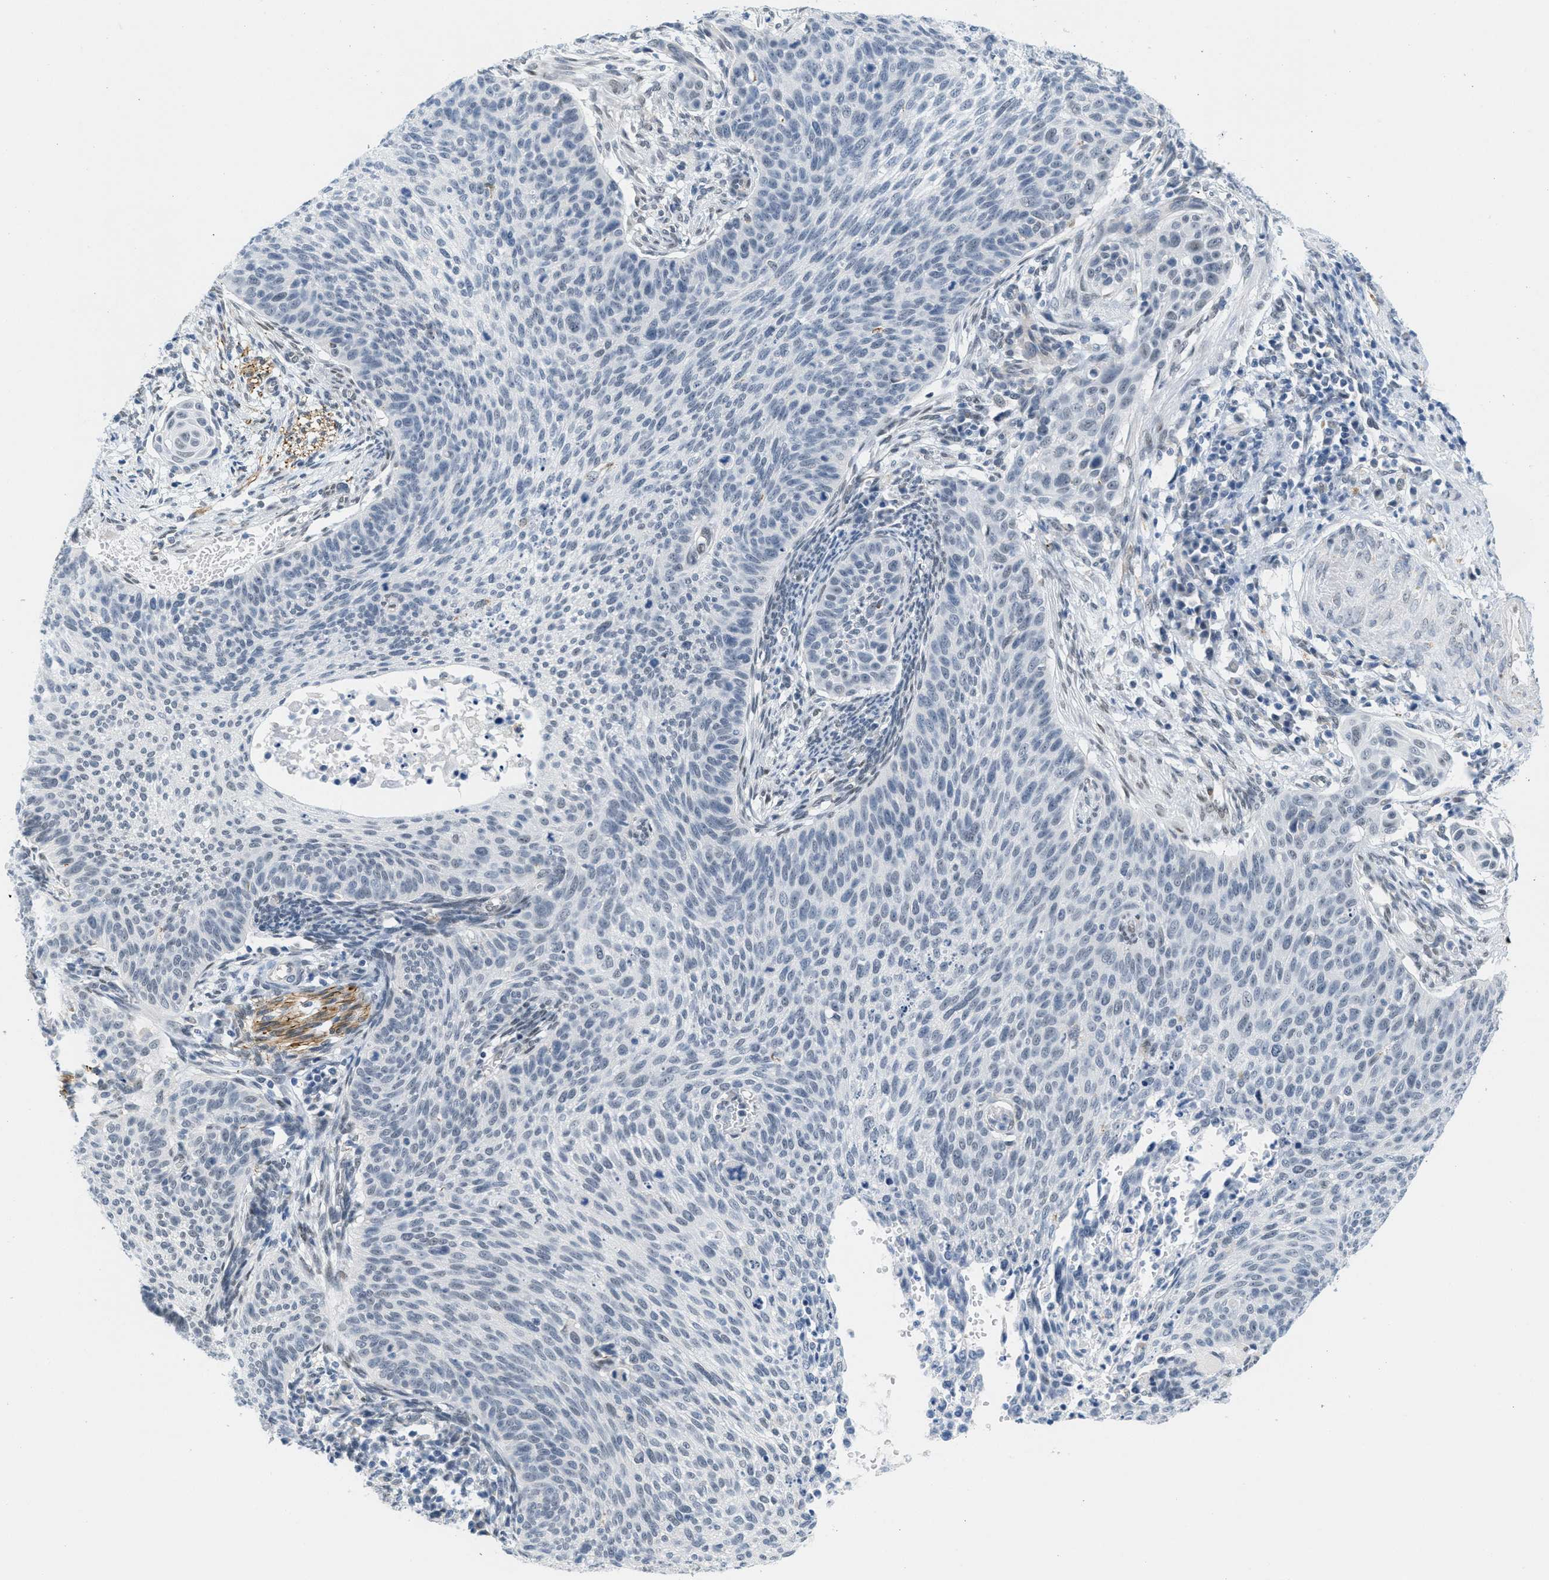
{"staining": {"intensity": "negative", "quantity": "none", "location": "none"}, "tissue": "cervical cancer", "cell_type": "Tumor cells", "image_type": "cancer", "snomed": [{"axis": "morphology", "description": "Squamous cell carcinoma, NOS"}, {"axis": "topography", "description": "Cervix"}], "caption": "DAB immunohistochemical staining of cervical cancer (squamous cell carcinoma) exhibits no significant staining in tumor cells.", "gene": "HS3ST2", "patient": {"sex": "female", "age": 70}}